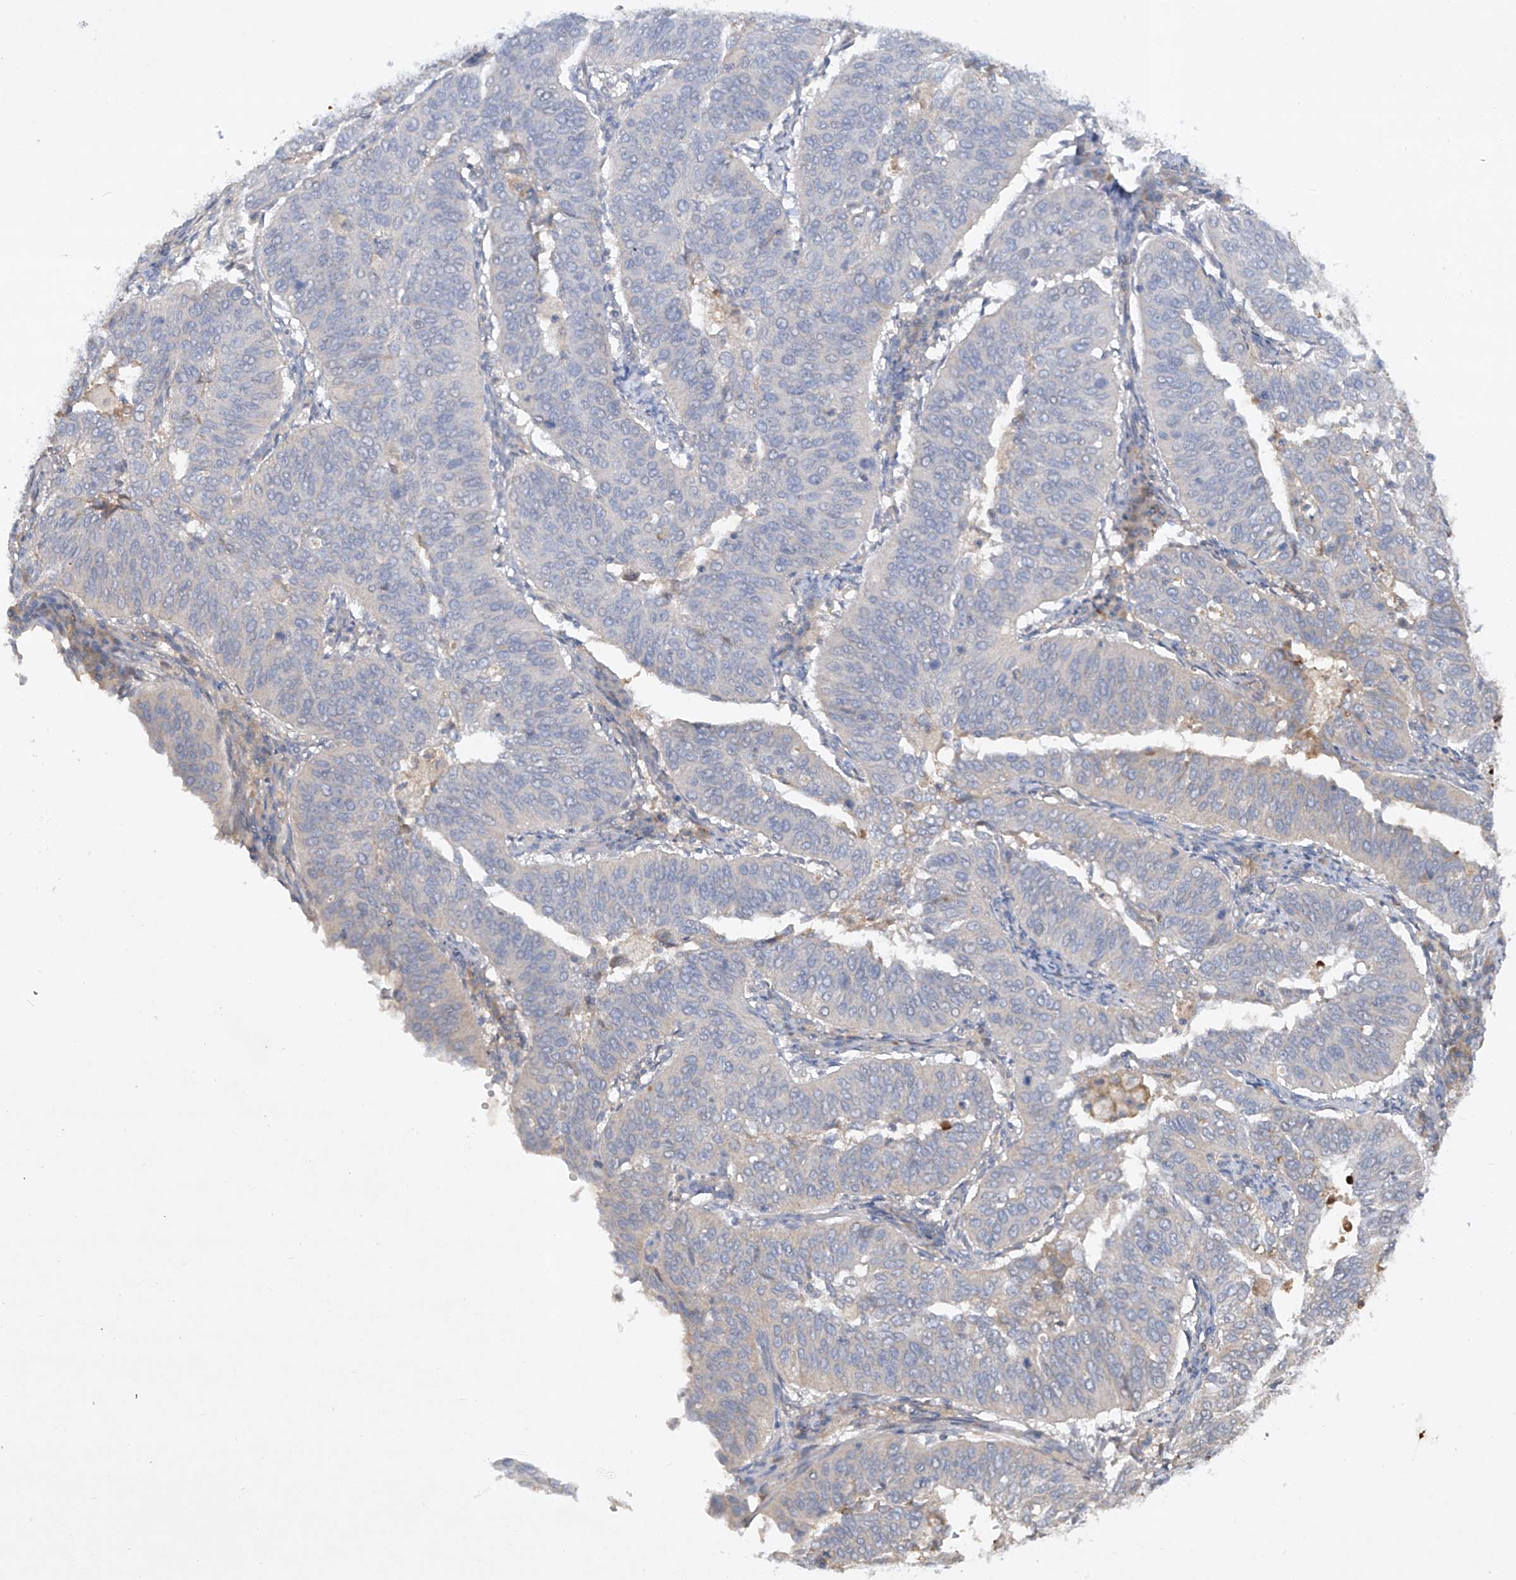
{"staining": {"intensity": "negative", "quantity": "none", "location": "none"}, "tissue": "cervical cancer", "cell_type": "Tumor cells", "image_type": "cancer", "snomed": [{"axis": "morphology", "description": "Normal tissue, NOS"}, {"axis": "morphology", "description": "Squamous cell carcinoma, NOS"}, {"axis": "topography", "description": "Cervix"}], "caption": "A high-resolution histopathology image shows IHC staining of cervical cancer (squamous cell carcinoma), which displays no significant expression in tumor cells. (DAB IHC with hematoxylin counter stain).", "gene": "HAS3", "patient": {"sex": "female", "age": 39}}